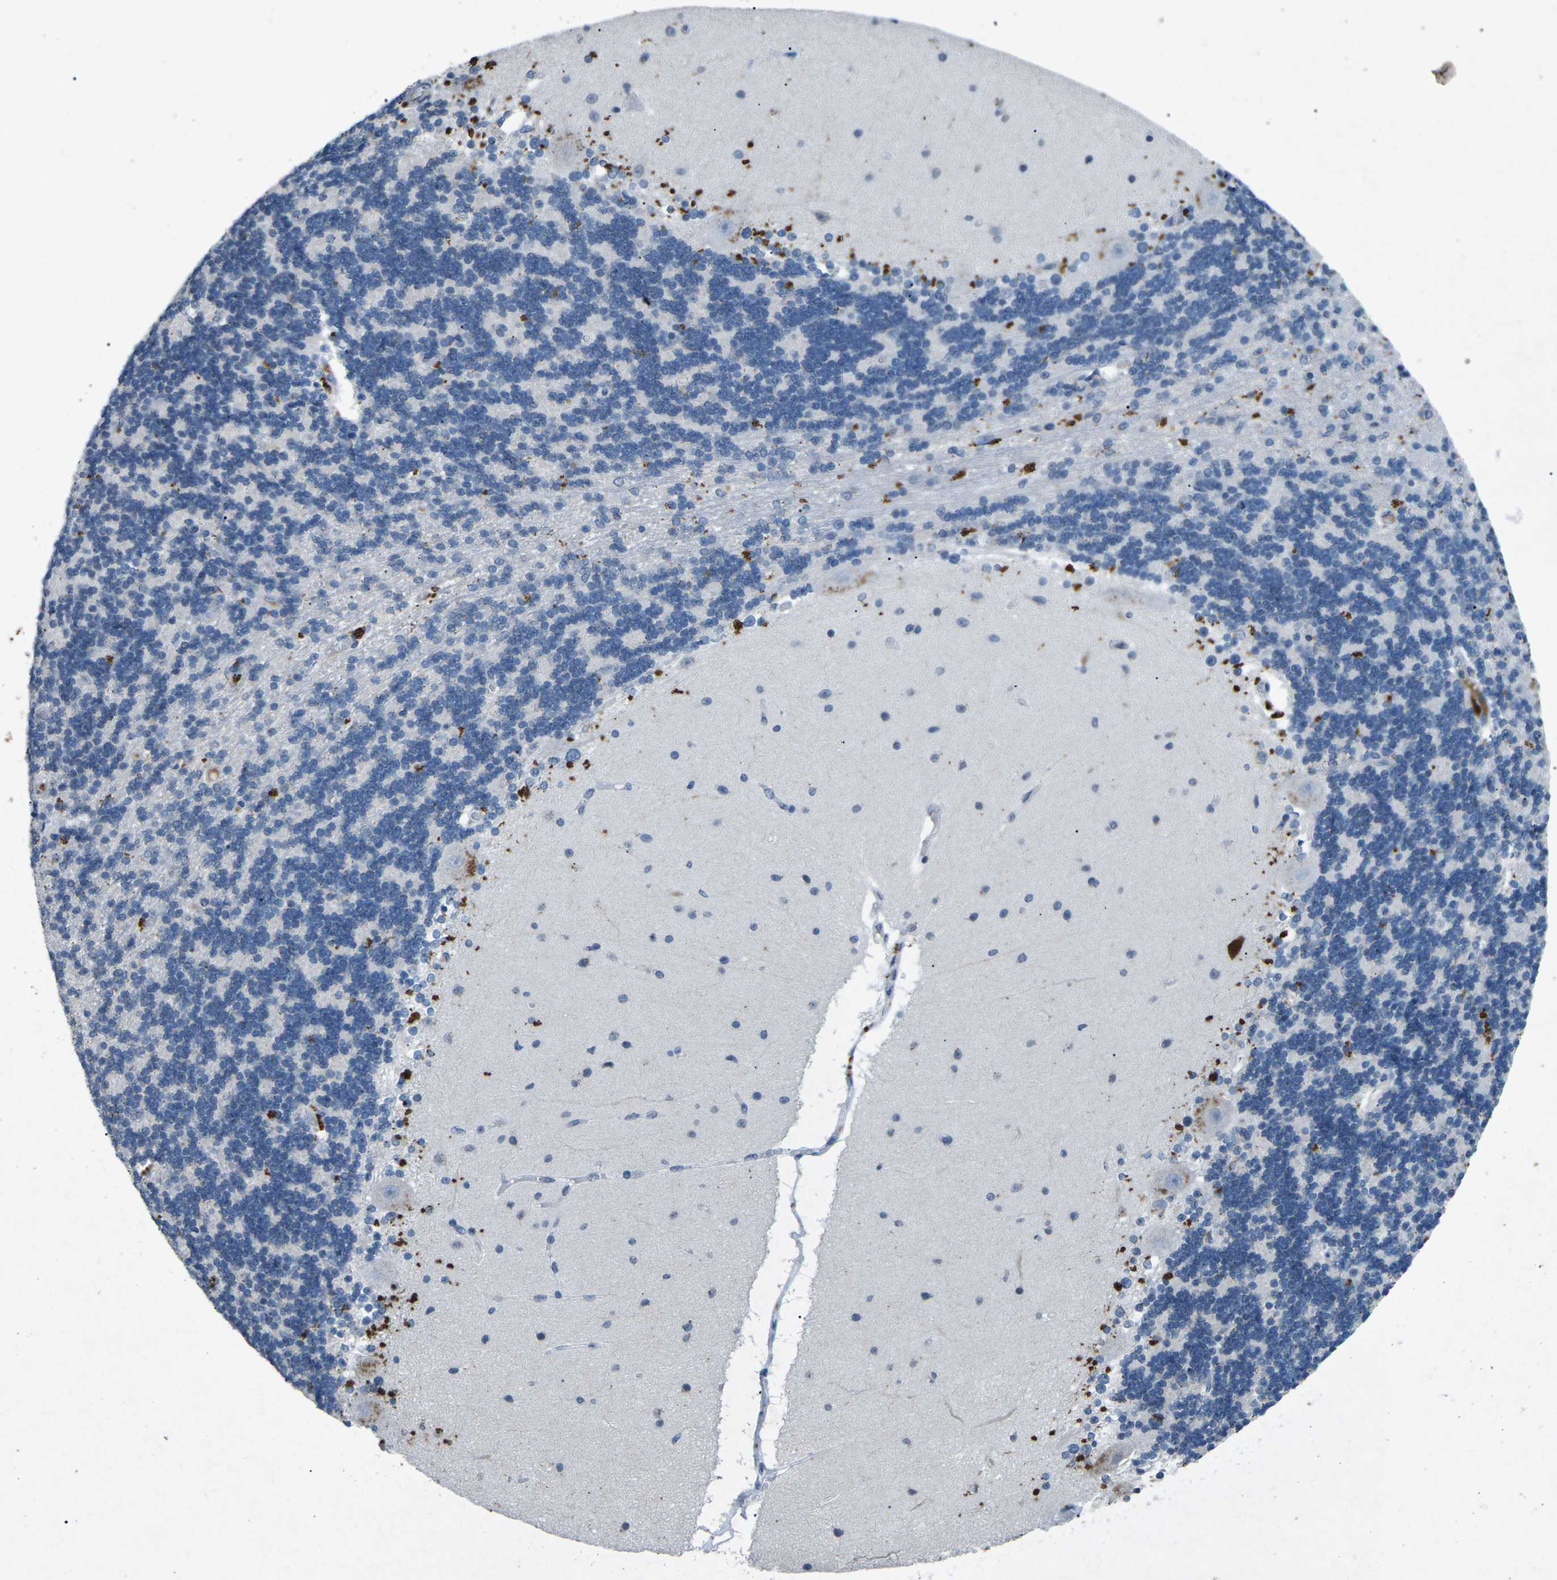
{"staining": {"intensity": "negative", "quantity": "none", "location": "none"}, "tissue": "cerebellum", "cell_type": "Cells in granular layer", "image_type": "normal", "snomed": [{"axis": "morphology", "description": "Normal tissue, NOS"}, {"axis": "topography", "description": "Cerebellum"}], "caption": "This image is of benign cerebellum stained with IHC to label a protein in brown with the nuclei are counter-stained blue. There is no expression in cells in granular layer. Brightfield microscopy of immunohistochemistry (IHC) stained with DAB (brown) and hematoxylin (blue), captured at high magnification.", "gene": "A1BG", "patient": {"sex": "female", "age": 54}}